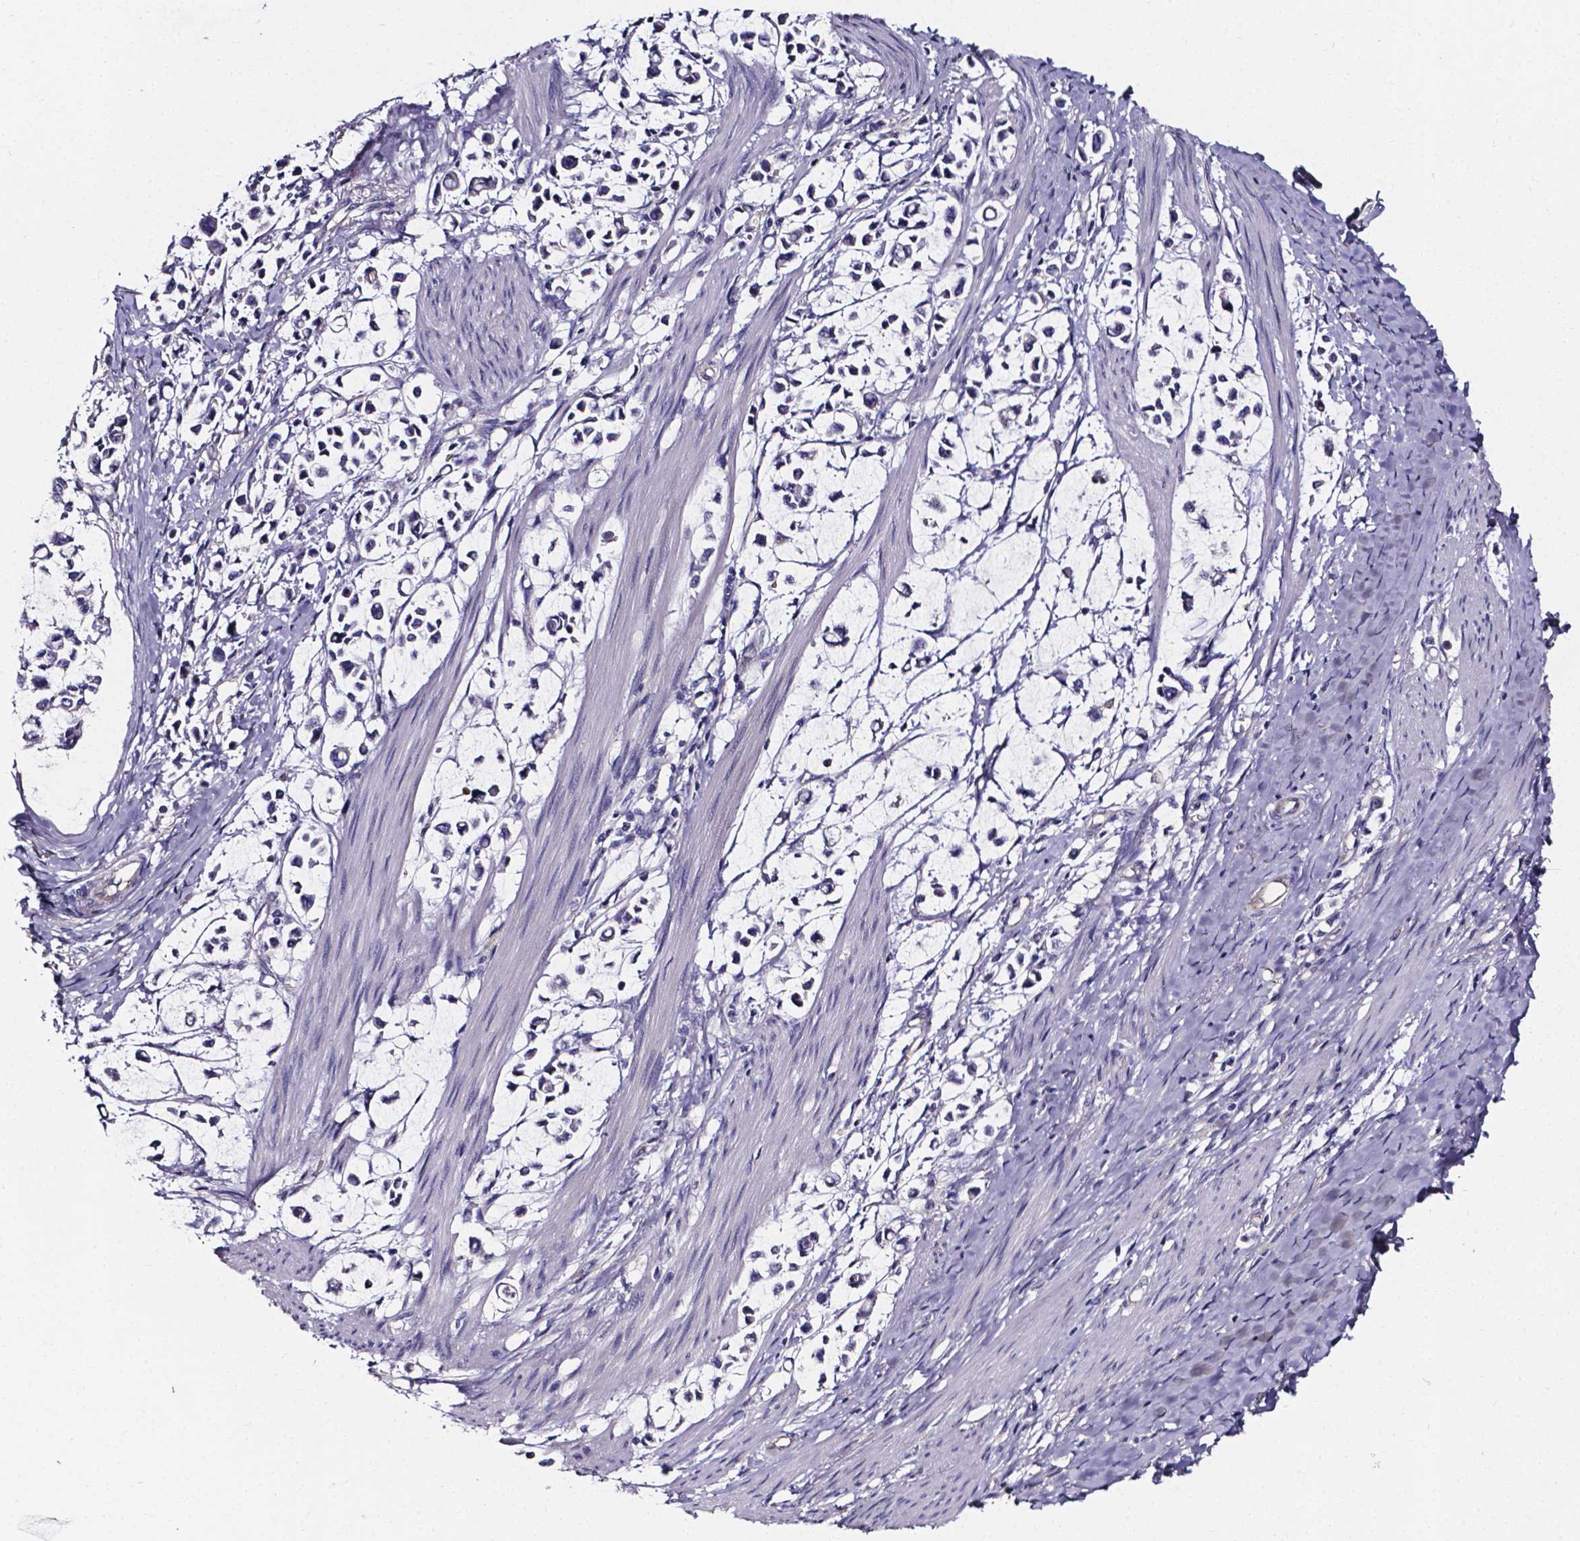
{"staining": {"intensity": "negative", "quantity": "none", "location": "none"}, "tissue": "stomach cancer", "cell_type": "Tumor cells", "image_type": "cancer", "snomed": [{"axis": "morphology", "description": "Adenocarcinoma, NOS"}, {"axis": "topography", "description": "Stomach"}], "caption": "There is no significant expression in tumor cells of stomach adenocarcinoma. The staining is performed using DAB (3,3'-diaminobenzidine) brown chromogen with nuclei counter-stained in using hematoxylin.", "gene": "CACNG8", "patient": {"sex": "male", "age": 82}}